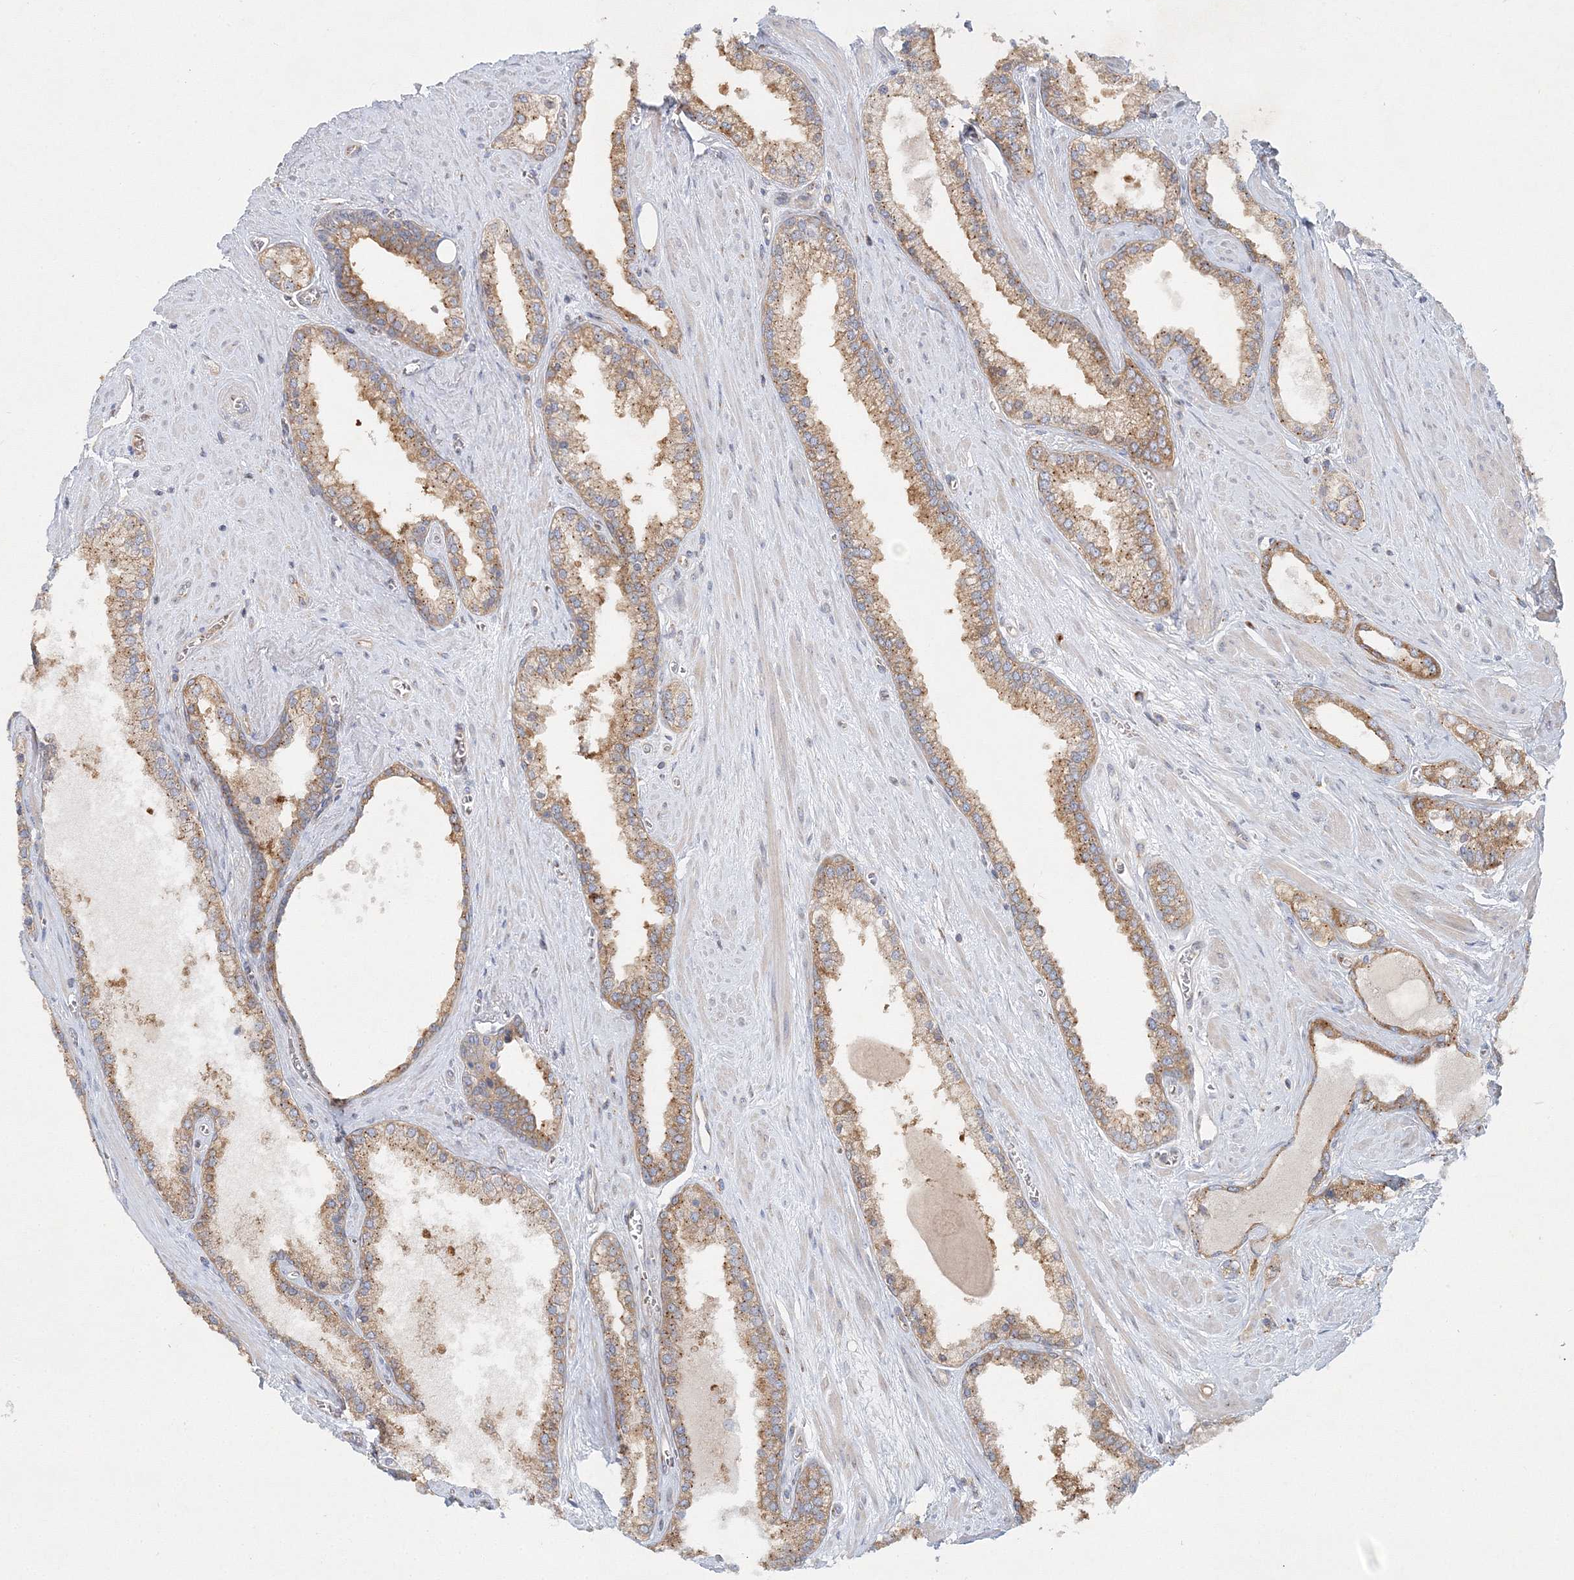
{"staining": {"intensity": "moderate", "quantity": ">75%", "location": "cytoplasmic/membranous"}, "tissue": "prostate cancer", "cell_type": "Tumor cells", "image_type": "cancer", "snomed": [{"axis": "morphology", "description": "Adenocarcinoma, Low grade"}, {"axis": "topography", "description": "Prostate"}], "caption": "Prostate adenocarcinoma (low-grade) stained with a brown dye demonstrates moderate cytoplasmic/membranous positive positivity in approximately >75% of tumor cells.", "gene": "SEC23IP", "patient": {"sex": "male", "age": 62}}